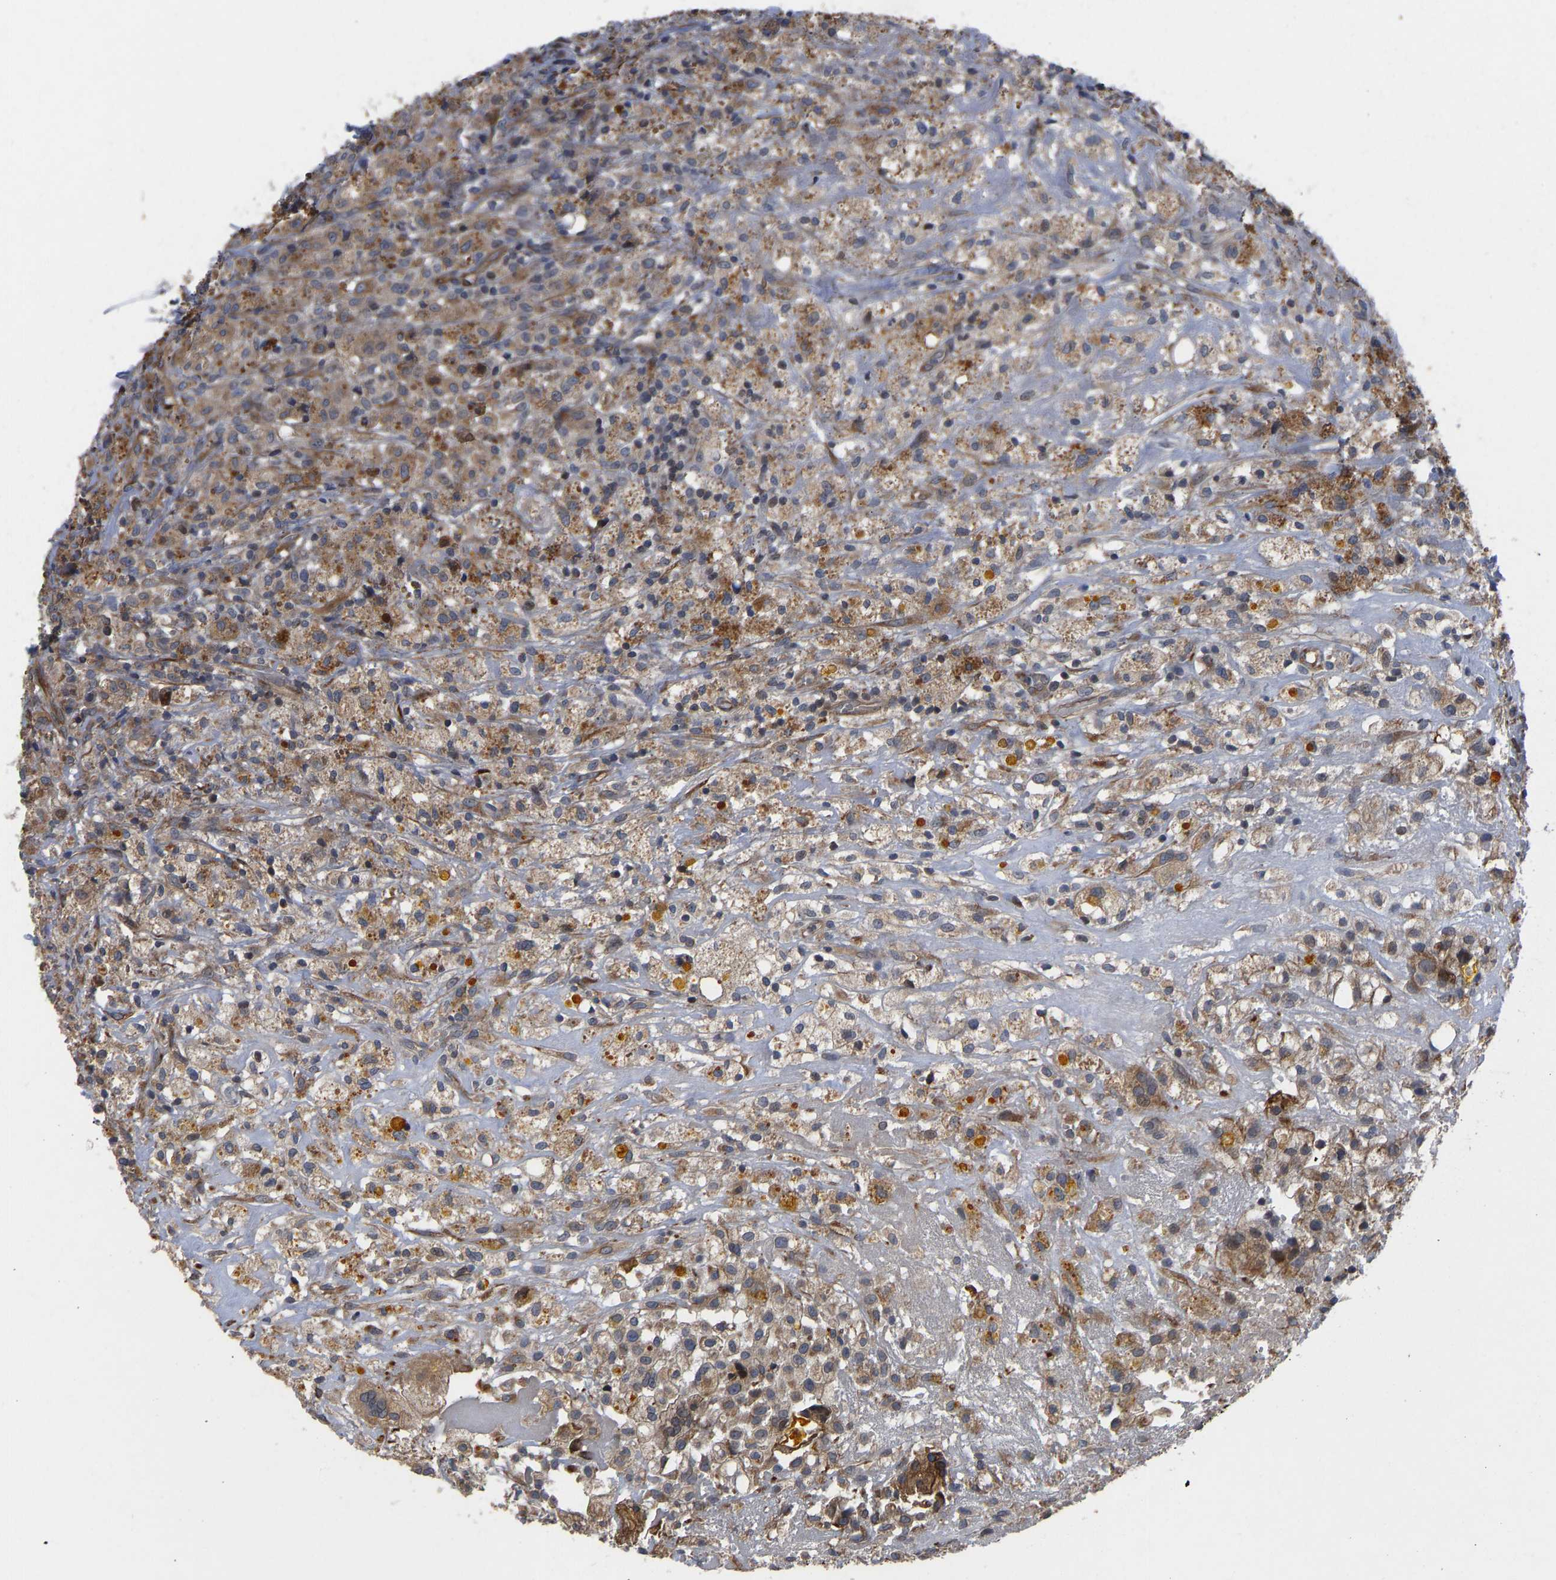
{"staining": {"intensity": "moderate", "quantity": ">75%", "location": "cytoplasmic/membranous"}, "tissue": "testis cancer", "cell_type": "Tumor cells", "image_type": "cancer", "snomed": [{"axis": "morphology", "description": "Carcinoma, Embryonal, NOS"}, {"axis": "topography", "description": "Testis"}], "caption": "Brown immunohistochemical staining in embryonal carcinoma (testis) demonstrates moderate cytoplasmic/membranous staining in approximately >75% of tumor cells.", "gene": "FRRS1", "patient": {"sex": "male", "age": 2}}